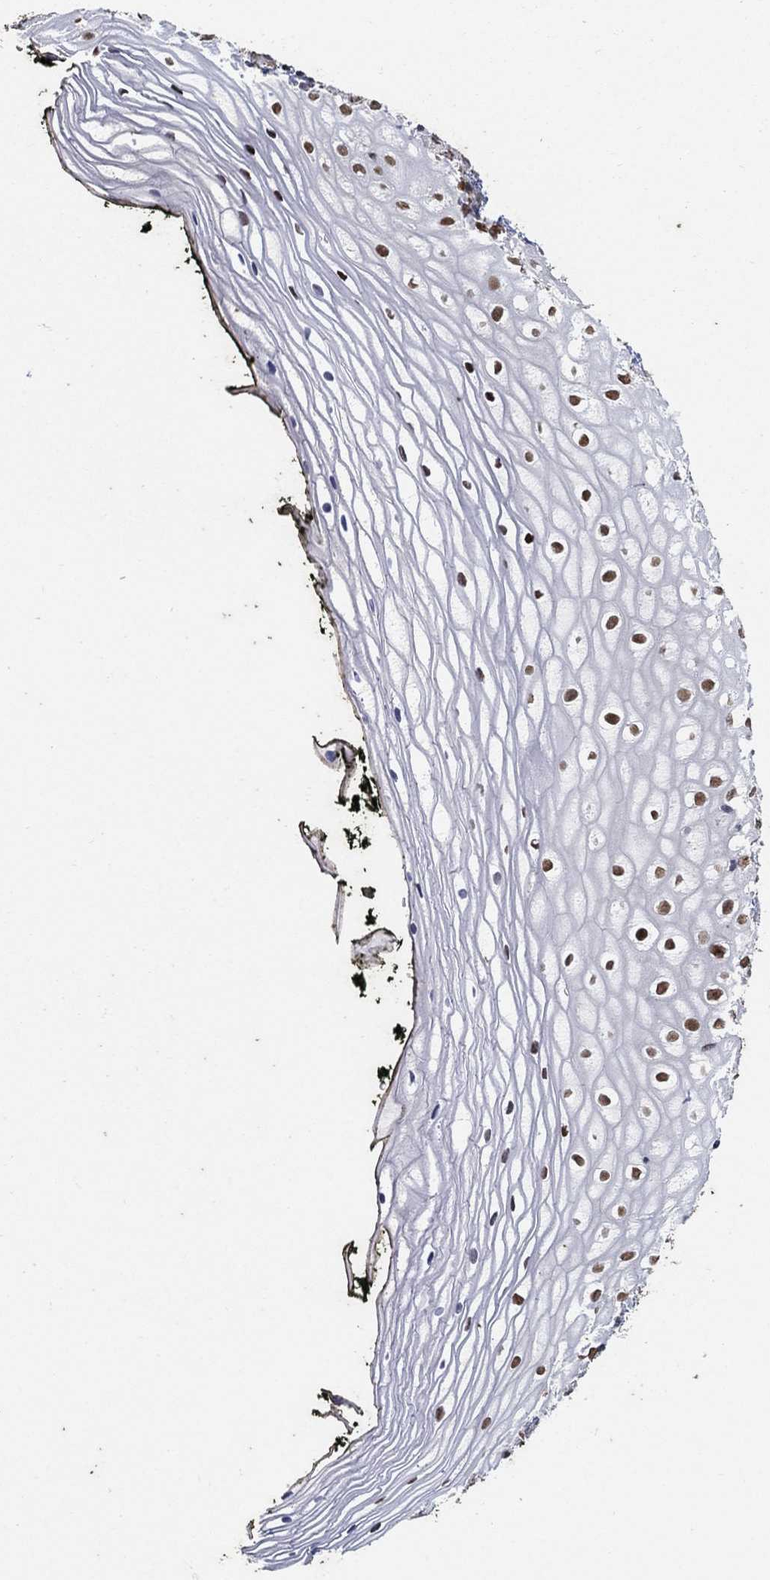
{"staining": {"intensity": "moderate", "quantity": "25%-75%", "location": "nuclear"}, "tissue": "vagina", "cell_type": "Squamous epithelial cells", "image_type": "normal", "snomed": [{"axis": "morphology", "description": "Normal tissue, NOS"}, {"axis": "topography", "description": "Vagina"}], "caption": "This micrograph reveals immunohistochemistry staining of unremarkable human vagina, with medium moderate nuclear staining in about 25%-75% of squamous epithelial cells.", "gene": "CENPE", "patient": {"sex": "female", "age": 47}}